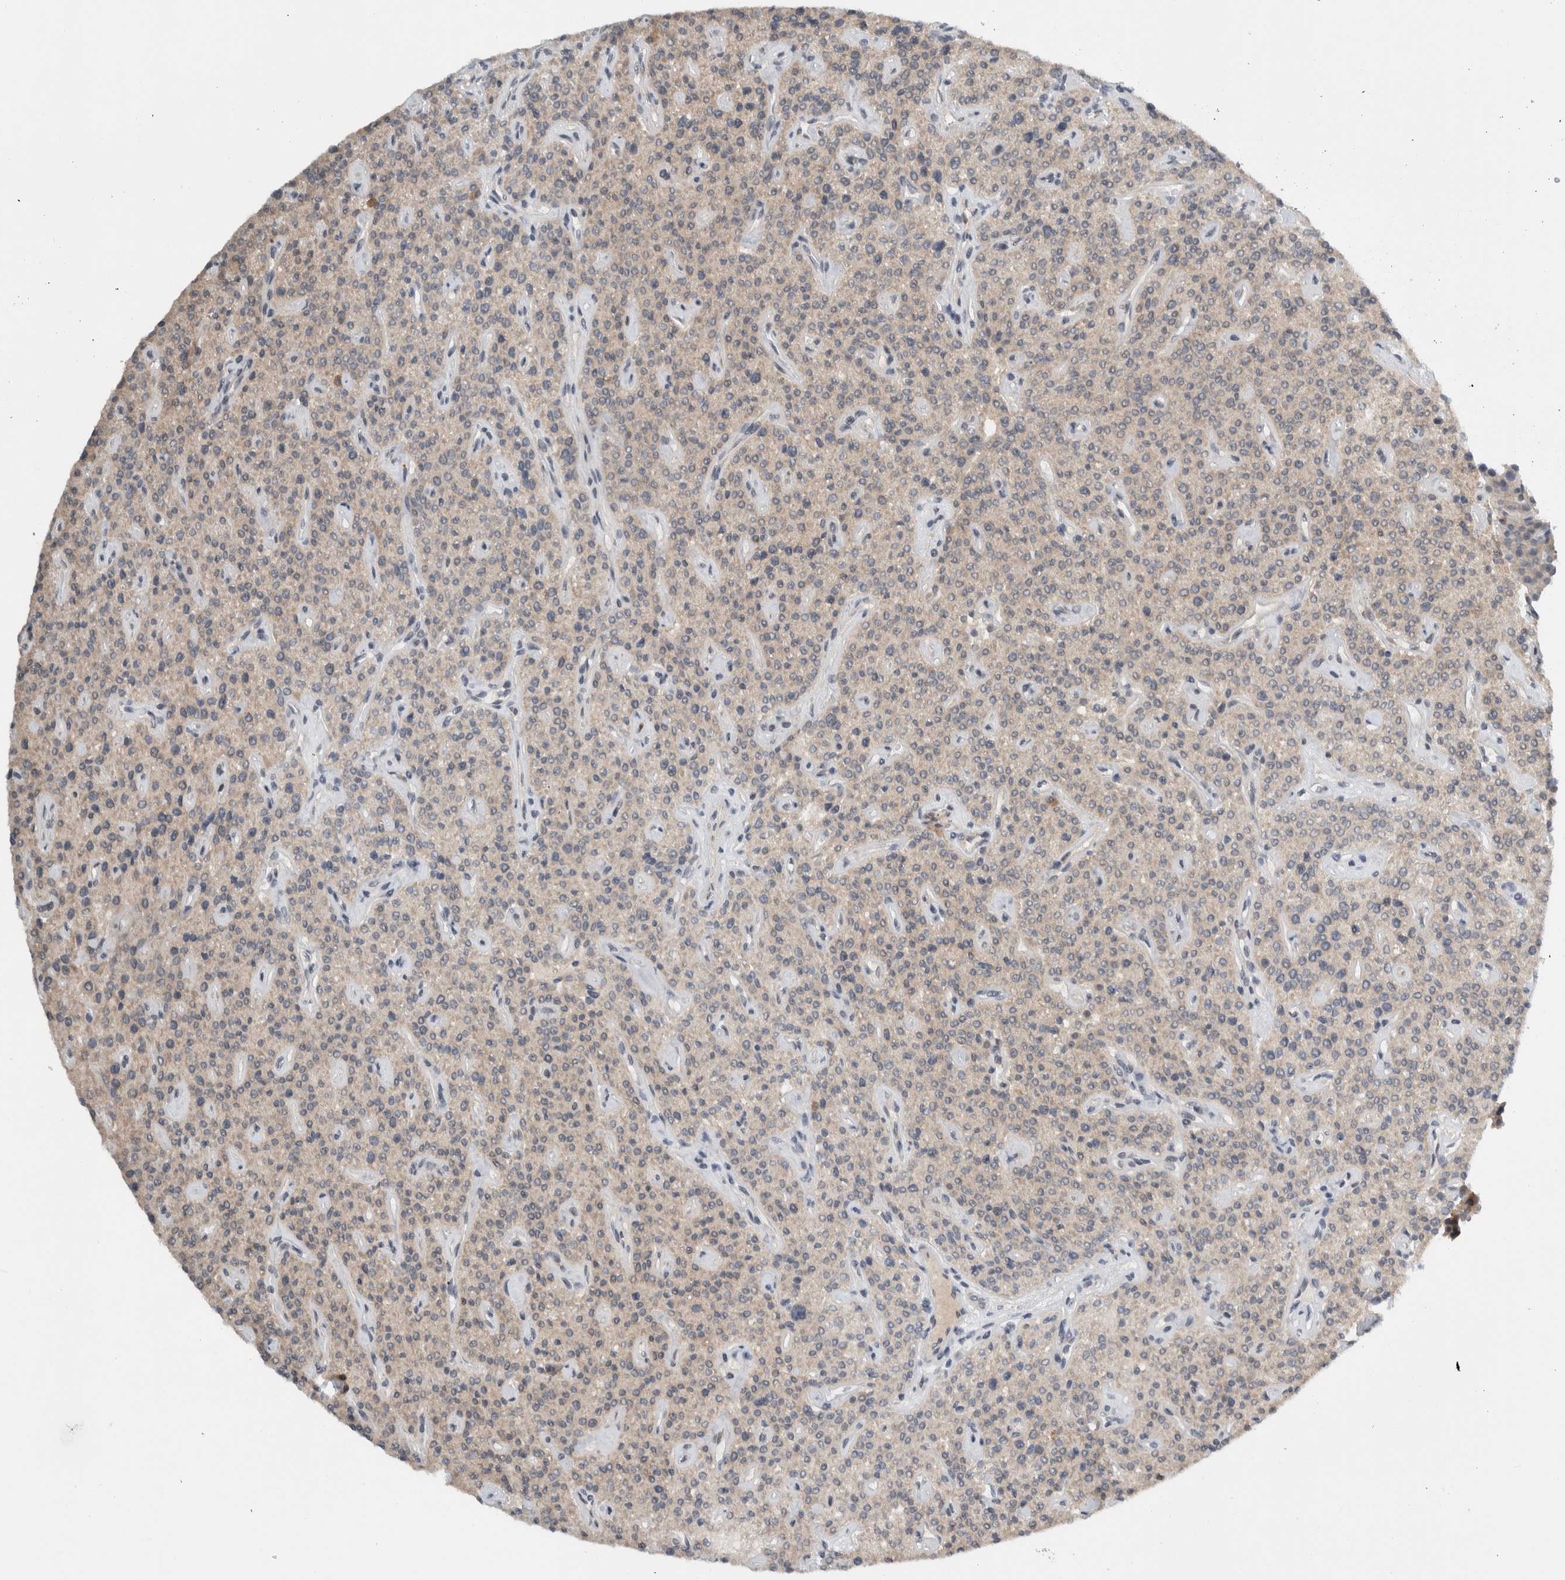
{"staining": {"intensity": "strong", "quantity": ">75%", "location": "cytoplasmic/membranous"}, "tissue": "parathyroid gland", "cell_type": "Glandular cells", "image_type": "normal", "snomed": [{"axis": "morphology", "description": "Normal tissue, NOS"}, {"axis": "topography", "description": "Parathyroid gland"}], "caption": "The photomicrograph exhibits staining of normal parathyroid gland, revealing strong cytoplasmic/membranous protein staining (brown color) within glandular cells. (DAB IHC, brown staining for protein, blue staining for nuclei).", "gene": "CCDC43", "patient": {"sex": "male", "age": 46}}